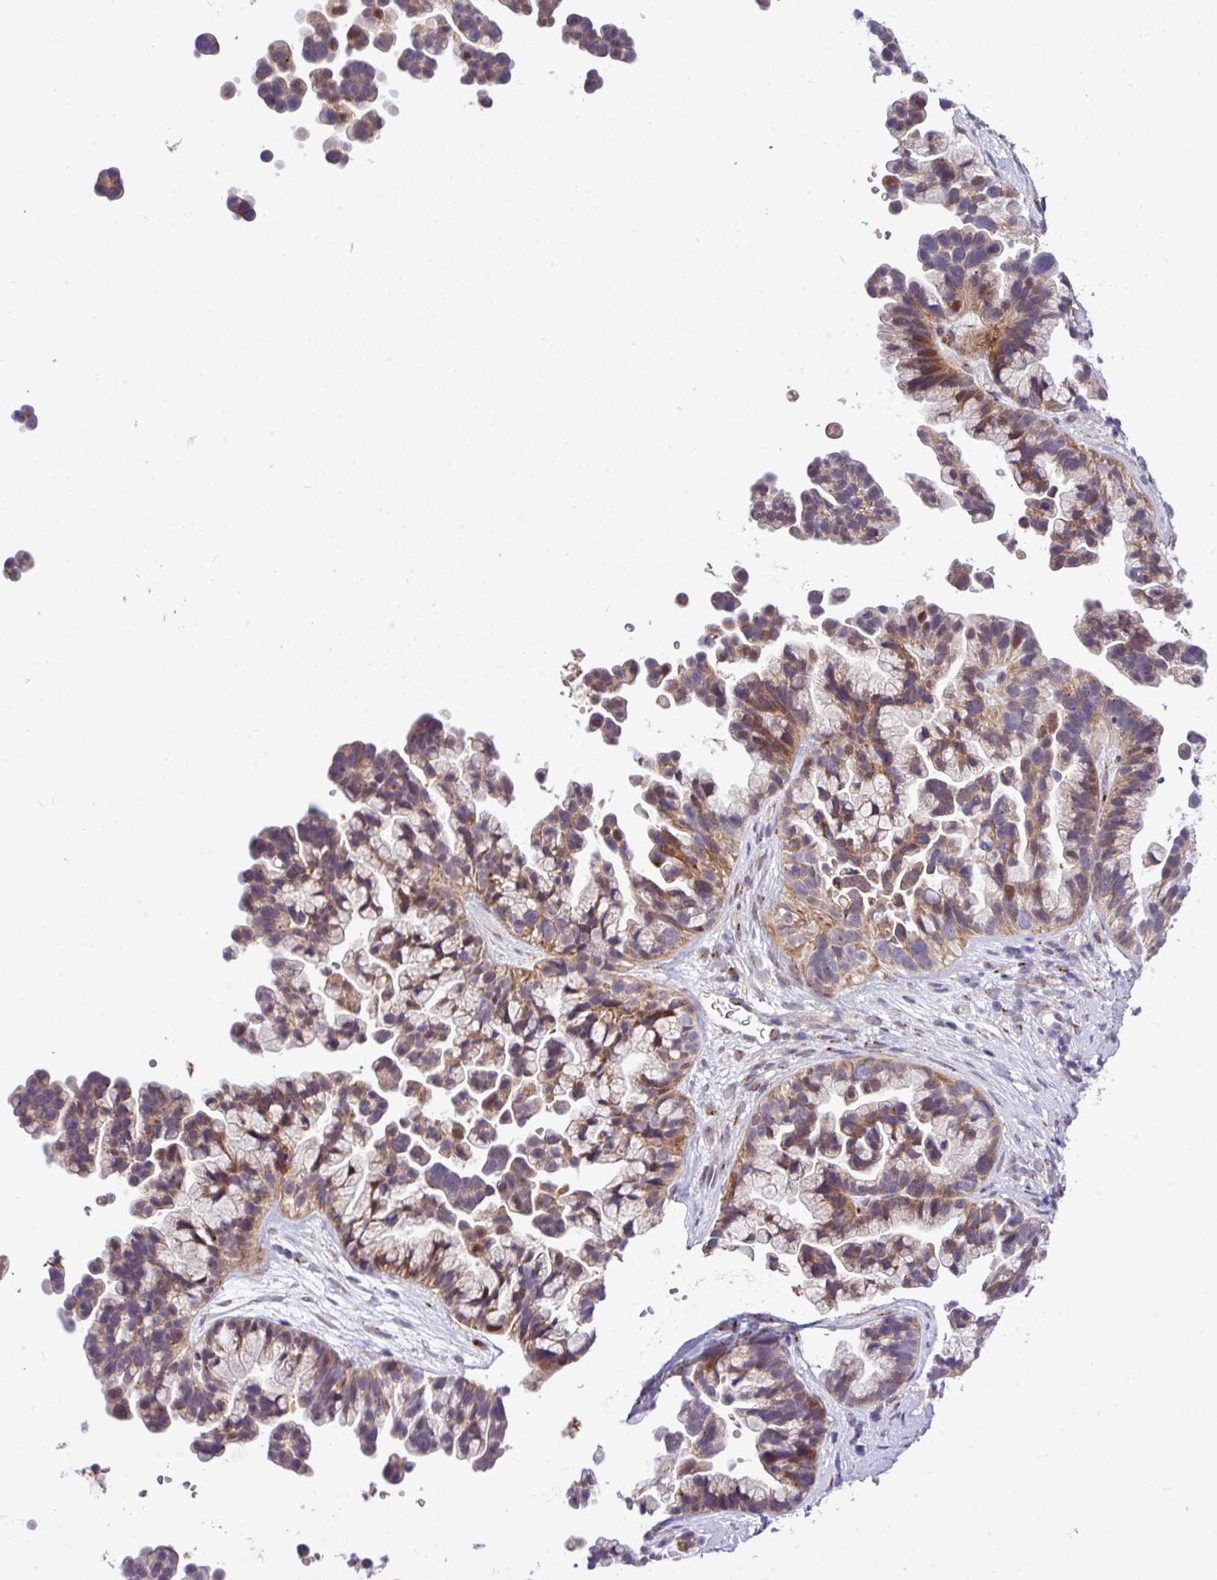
{"staining": {"intensity": "moderate", "quantity": ">75%", "location": "cytoplasmic/membranous"}, "tissue": "ovarian cancer", "cell_type": "Tumor cells", "image_type": "cancer", "snomed": [{"axis": "morphology", "description": "Cystadenocarcinoma, serous, NOS"}, {"axis": "topography", "description": "Ovary"}], "caption": "Serous cystadenocarcinoma (ovarian) stained with a protein marker exhibits moderate staining in tumor cells.", "gene": "B3GNT9", "patient": {"sex": "female", "age": 56}}